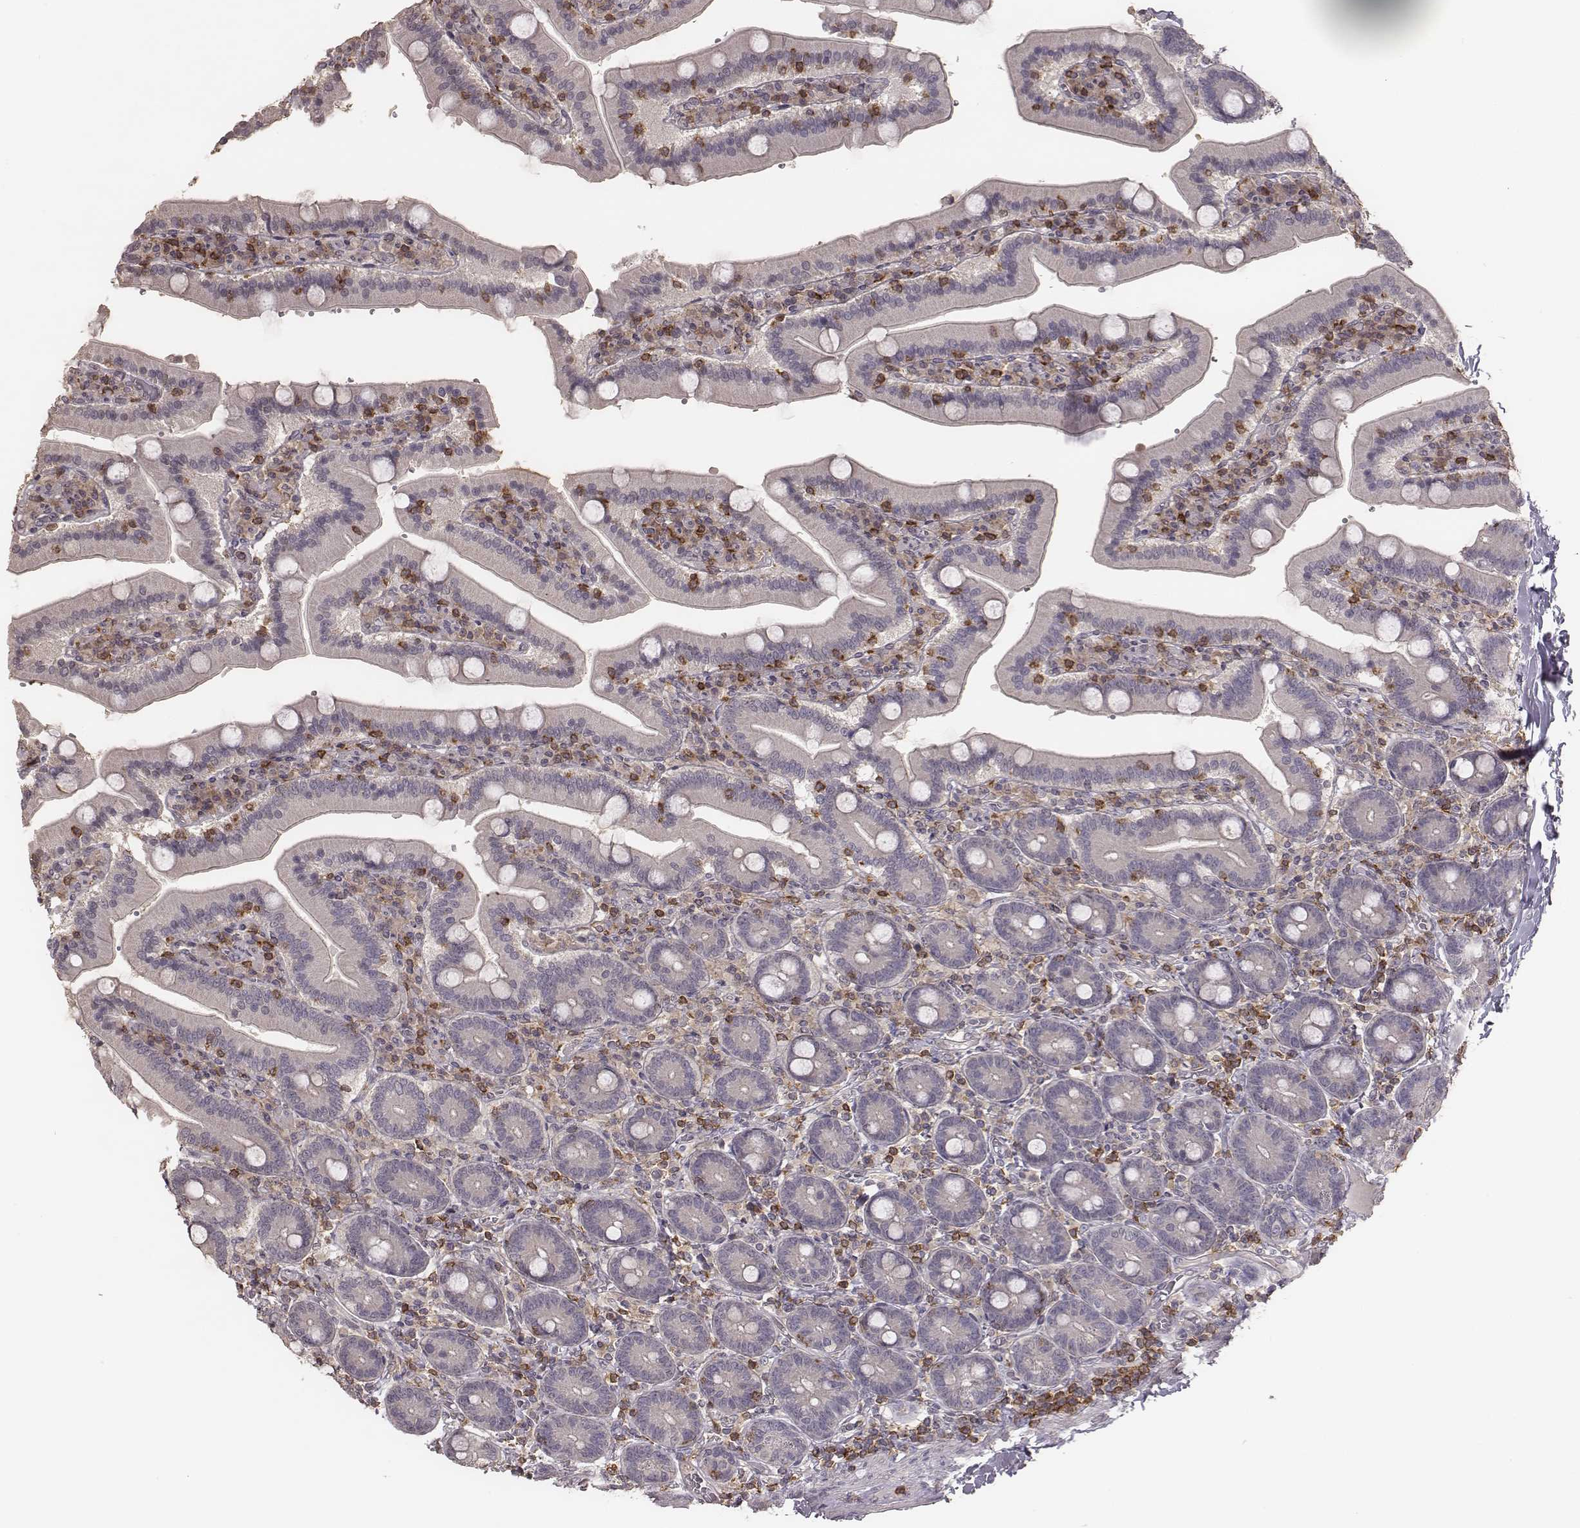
{"staining": {"intensity": "negative", "quantity": "none", "location": "none"}, "tissue": "duodenum", "cell_type": "Glandular cells", "image_type": "normal", "snomed": [{"axis": "morphology", "description": "Normal tissue, NOS"}, {"axis": "topography", "description": "Duodenum"}], "caption": "The histopathology image reveals no staining of glandular cells in normal duodenum.", "gene": "PILRA", "patient": {"sex": "female", "age": 62}}